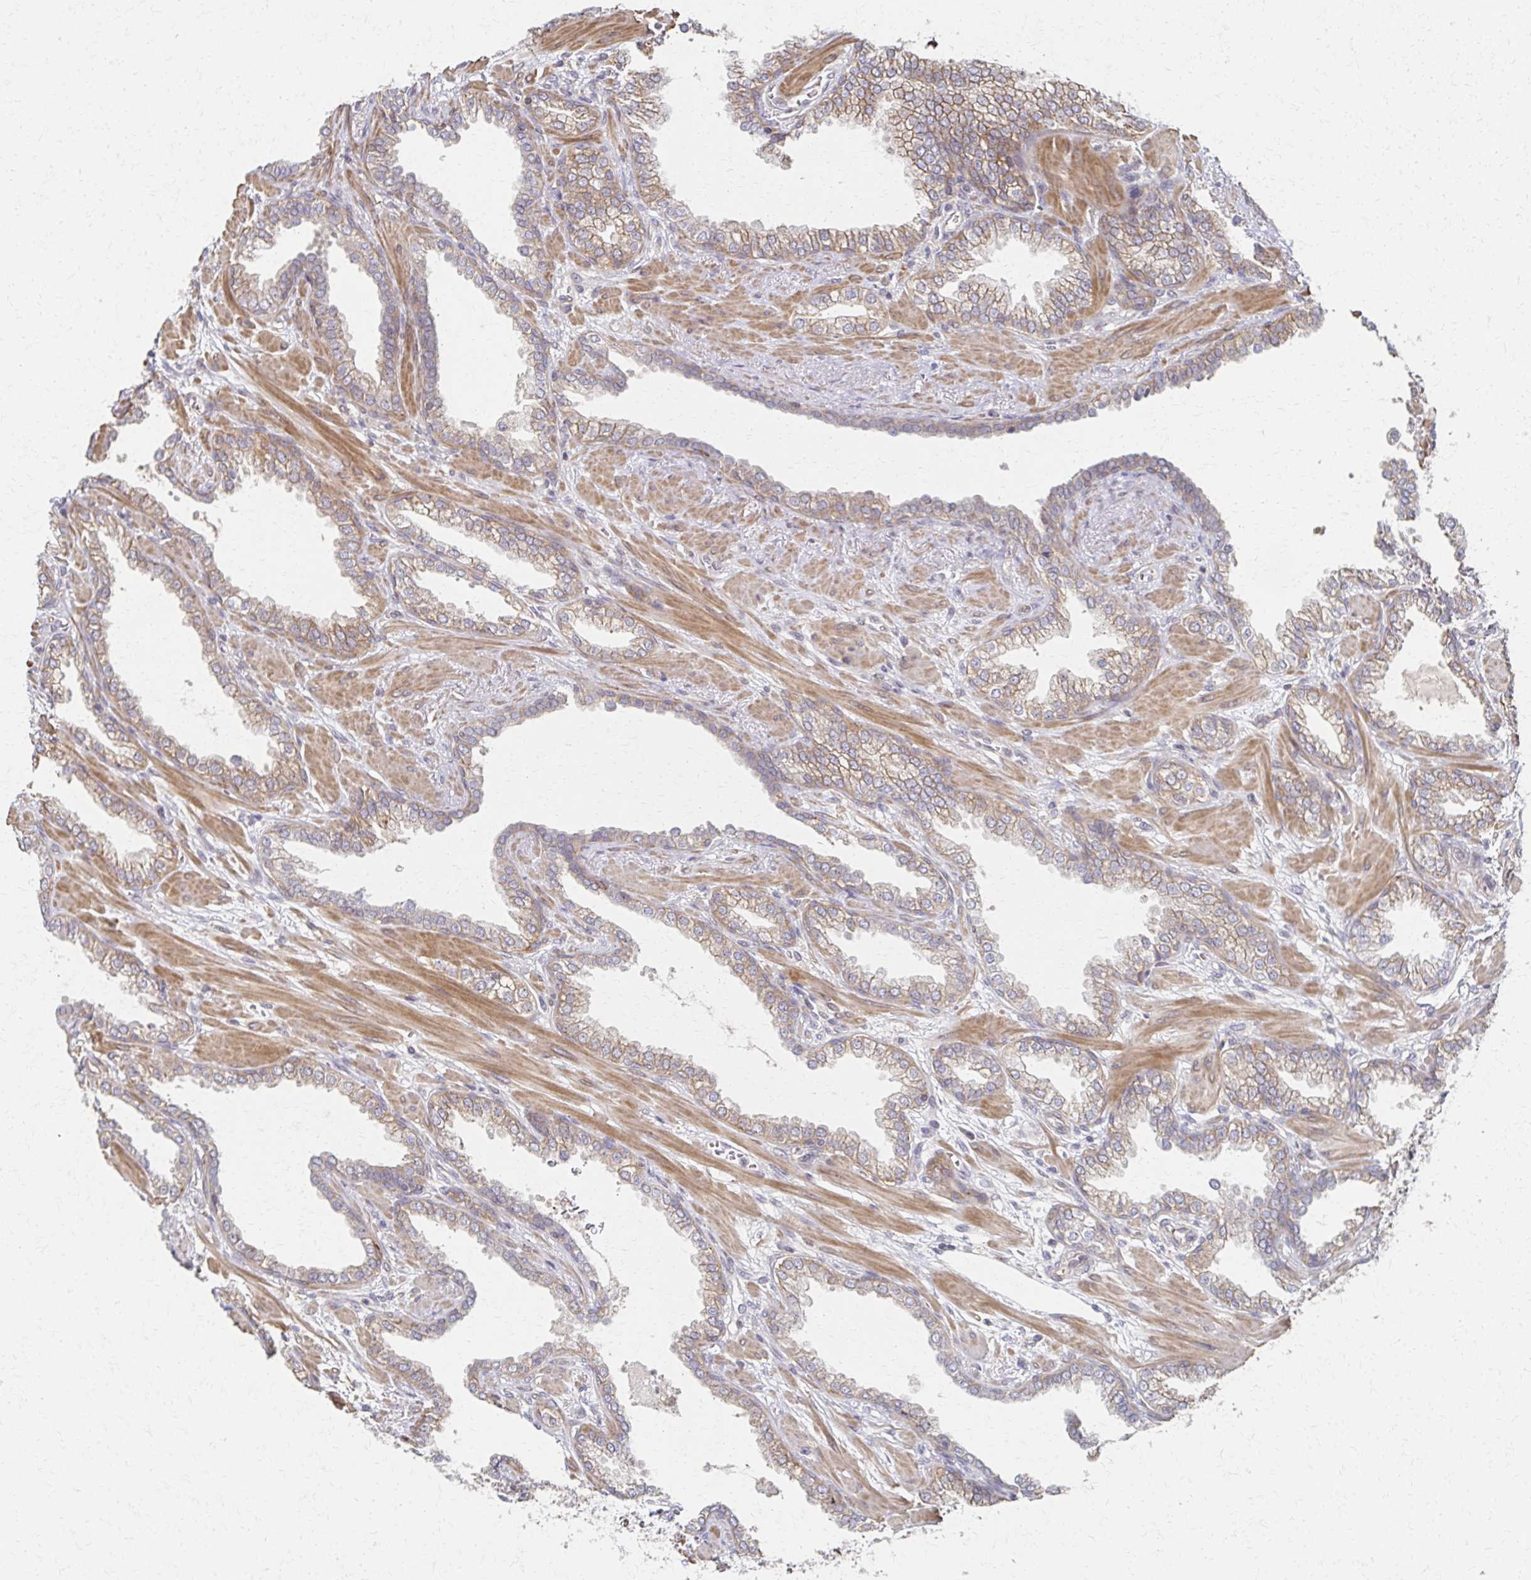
{"staining": {"intensity": "moderate", "quantity": "25%-75%", "location": "cytoplasmic/membranous"}, "tissue": "prostate cancer", "cell_type": "Tumor cells", "image_type": "cancer", "snomed": [{"axis": "morphology", "description": "Adenocarcinoma, High grade"}, {"axis": "topography", "description": "Prostate"}], "caption": "About 25%-75% of tumor cells in human prostate adenocarcinoma (high-grade) exhibit moderate cytoplasmic/membranous protein staining as visualized by brown immunohistochemical staining.", "gene": "EOLA2", "patient": {"sex": "male", "age": 60}}